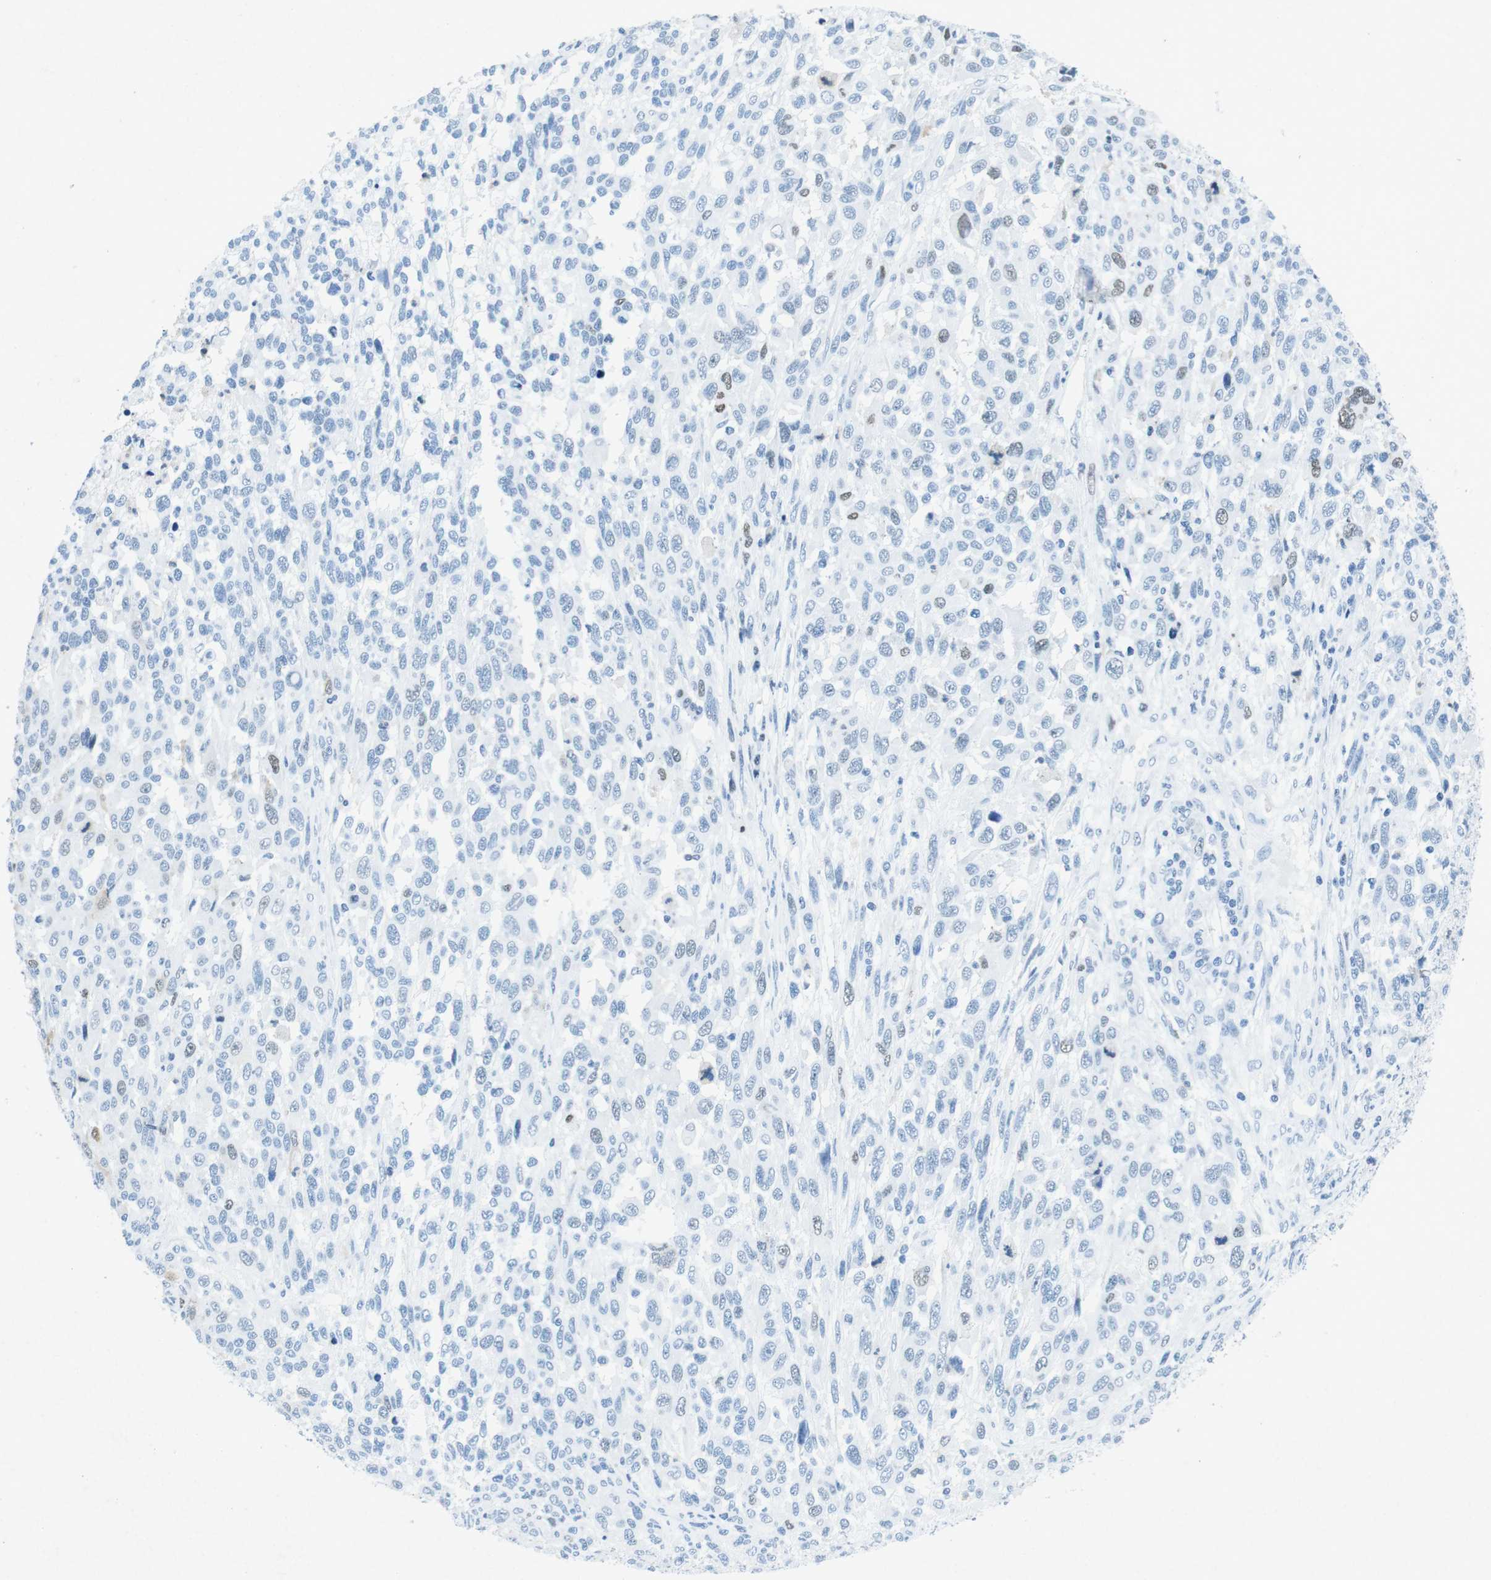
{"staining": {"intensity": "weak", "quantity": "<25%", "location": "nuclear"}, "tissue": "melanoma", "cell_type": "Tumor cells", "image_type": "cancer", "snomed": [{"axis": "morphology", "description": "Malignant melanoma, Metastatic site"}, {"axis": "topography", "description": "Lymph node"}], "caption": "Histopathology image shows no significant protein expression in tumor cells of melanoma.", "gene": "CTAG1B", "patient": {"sex": "male", "age": 61}}